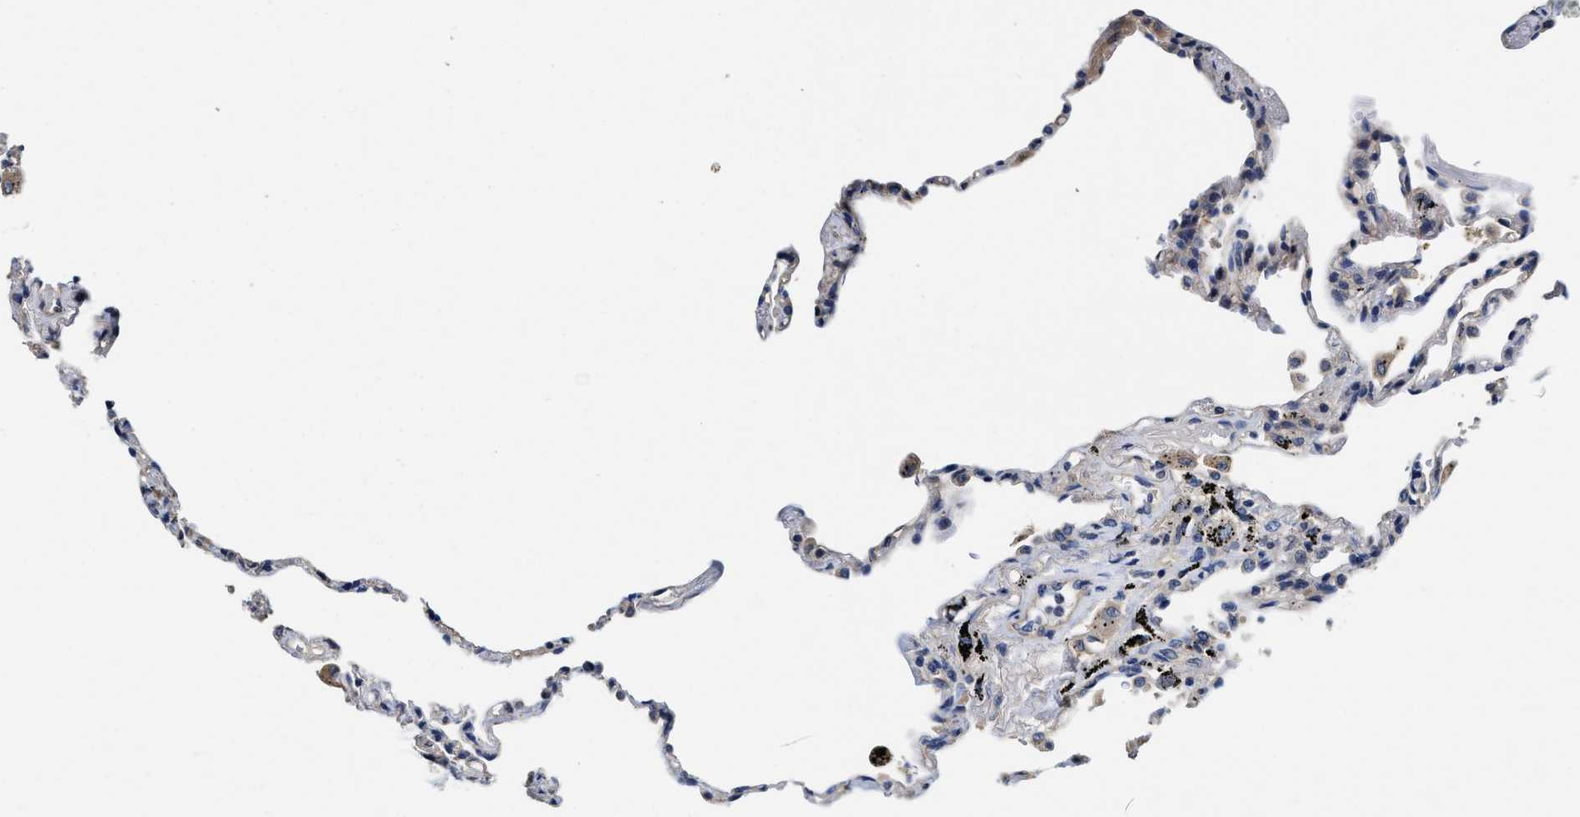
{"staining": {"intensity": "negative", "quantity": "none", "location": "none"}, "tissue": "lung", "cell_type": "Alveolar cells", "image_type": "normal", "snomed": [{"axis": "morphology", "description": "Normal tissue, NOS"}, {"axis": "topography", "description": "Lung"}], "caption": "The micrograph exhibits no staining of alveolar cells in normal lung. (Brightfield microscopy of DAB immunohistochemistry at high magnification).", "gene": "TRAF6", "patient": {"sex": "male", "age": 59}}